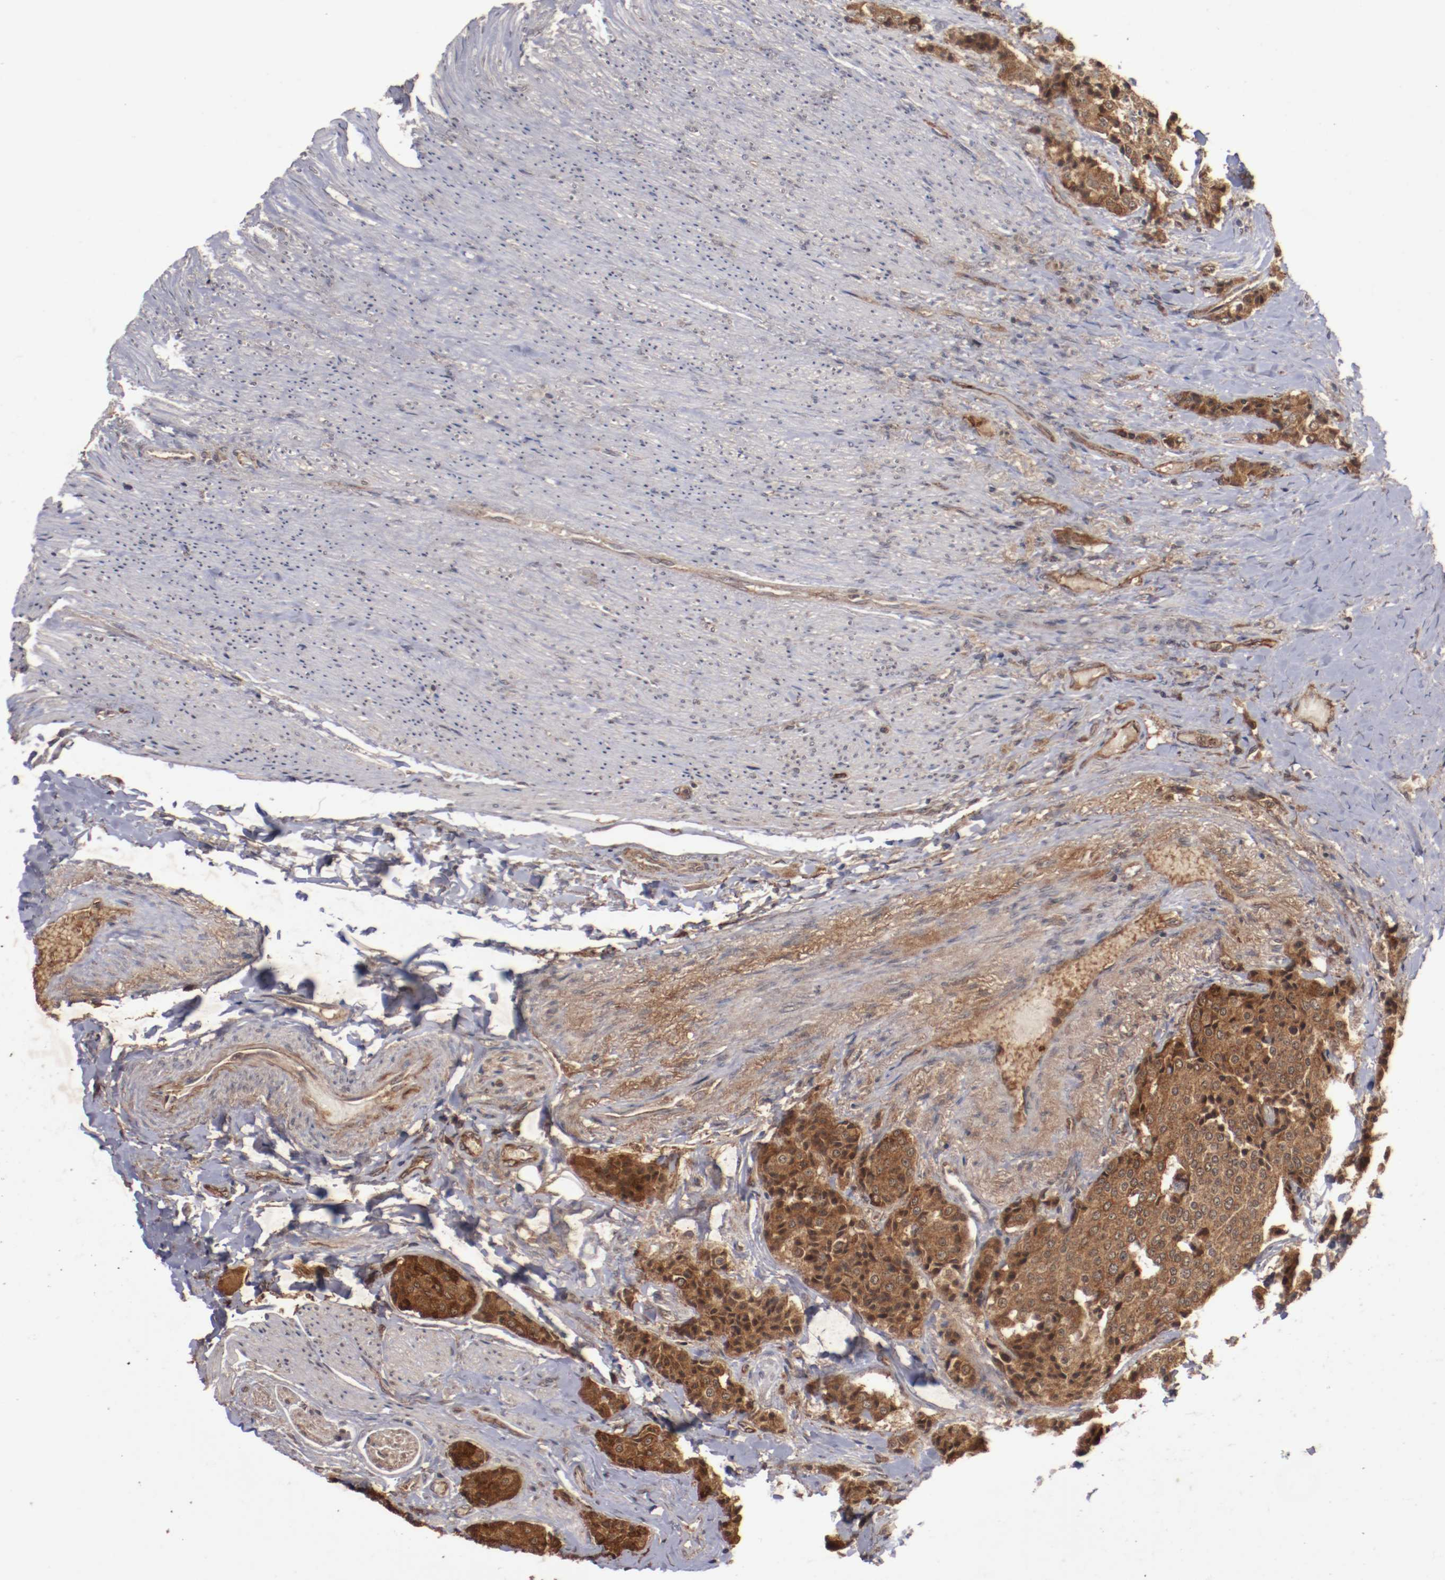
{"staining": {"intensity": "strong", "quantity": ">75%", "location": "cytoplasmic/membranous"}, "tissue": "carcinoid", "cell_type": "Tumor cells", "image_type": "cancer", "snomed": [{"axis": "morphology", "description": "Carcinoid, malignant, NOS"}, {"axis": "topography", "description": "Colon"}], "caption": "High-magnification brightfield microscopy of carcinoid (malignant) stained with DAB (brown) and counterstained with hematoxylin (blue). tumor cells exhibit strong cytoplasmic/membranous expression is present in about>75% of cells.", "gene": "TENM1", "patient": {"sex": "female", "age": 61}}